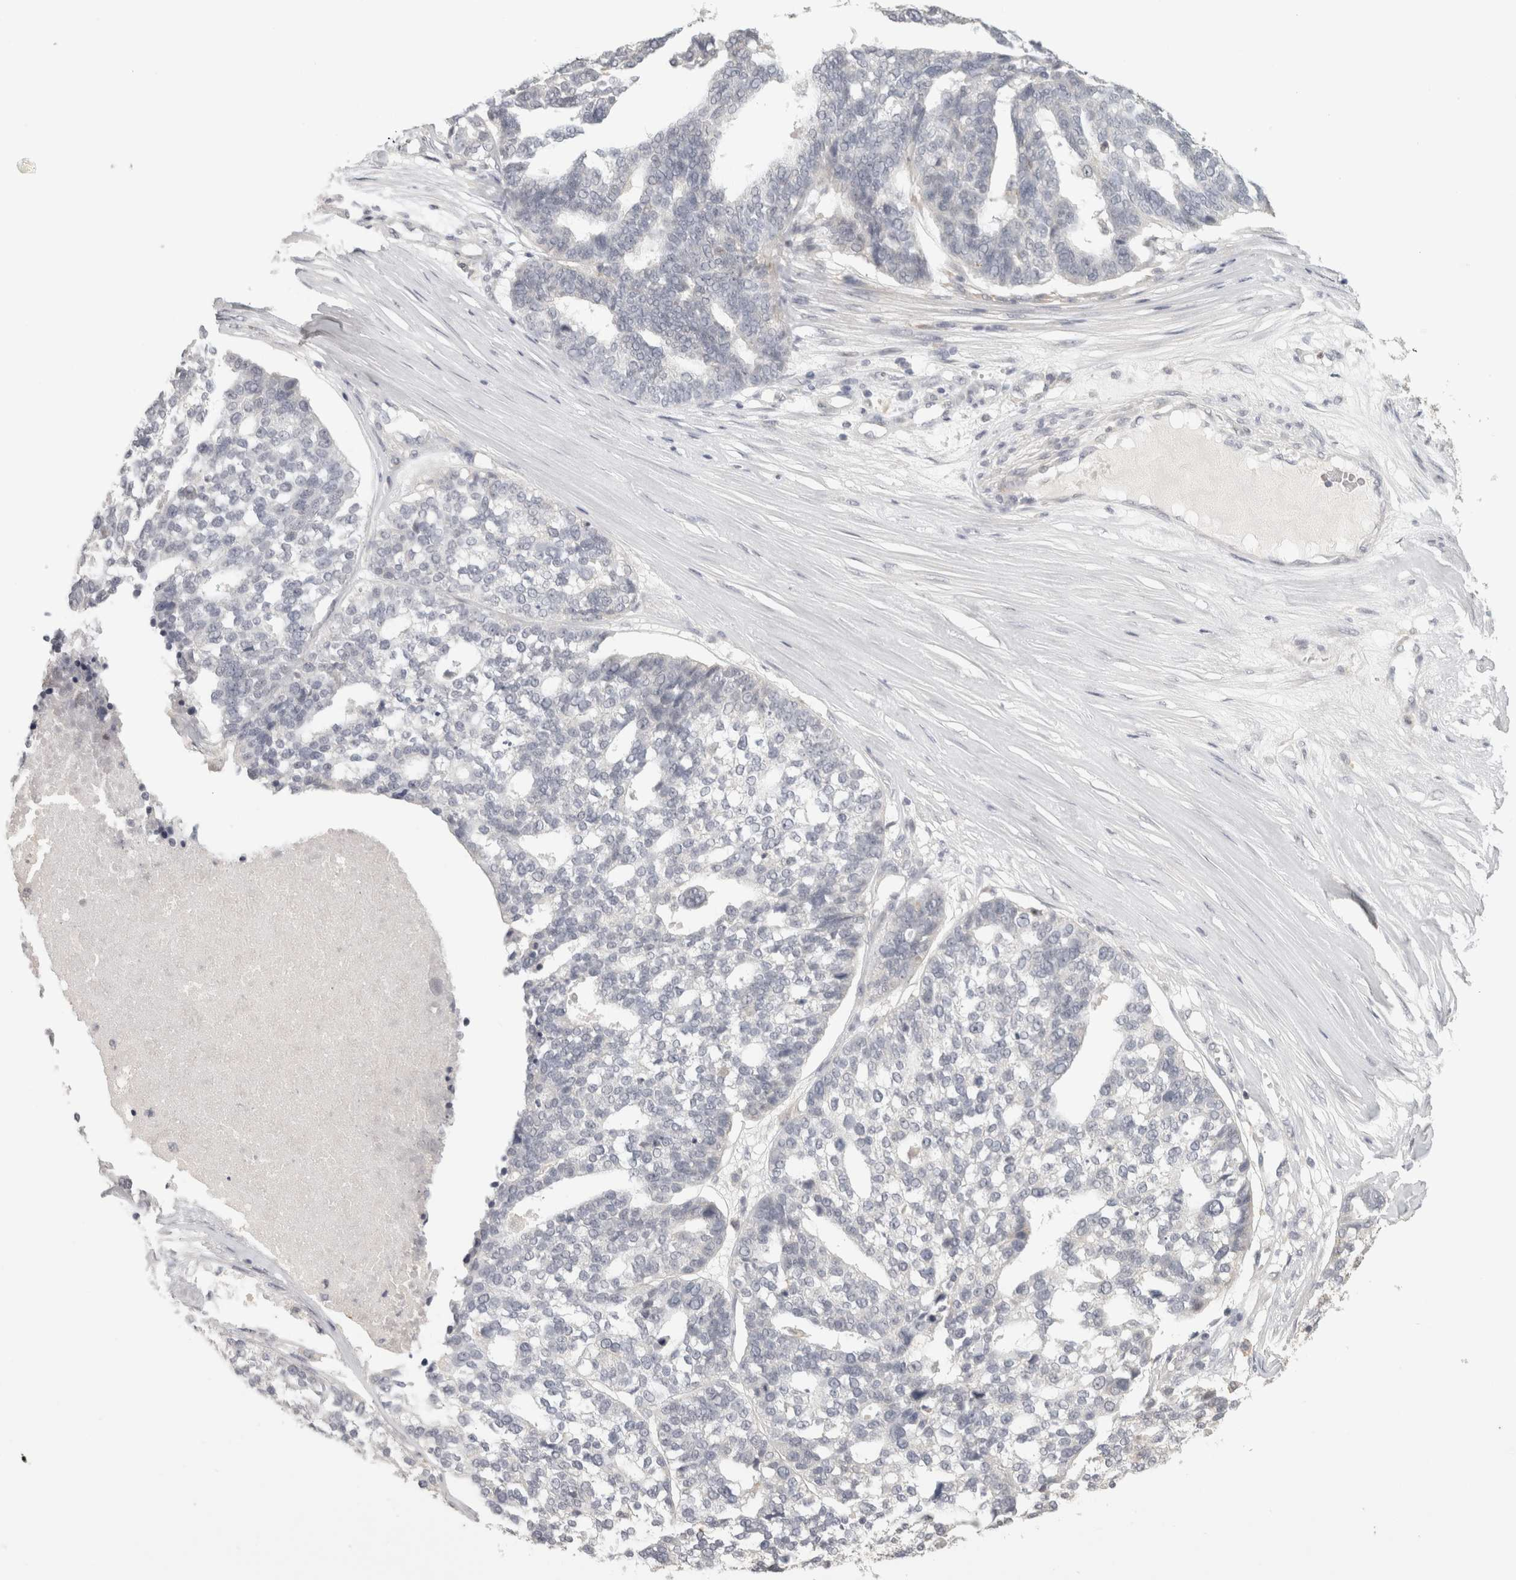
{"staining": {"intensity": "negative", "quantity": "none", "location": "none"}, "tissue": "ovarian cancer", "cell_type": "Tumor cells", "image_type": "cancer", "snomed": [{"axis": "morphology", "description": "Cystadenocarcinoma, serous, NOS"}, {"axis": "topography", "description": "Ovary"}], "caption": "Immunohistochemical staining of human serous cystadenocarcinoma (ovarian) demonstrates no significant expression in tumor cells. (Stains: DAB (3,3'-diaminobenzidine) immunohistochemistry with hematoxylin counter stain, Microscopy: brightfield microscopy at high magnification).", "gene": "HAVCR2", "patient": {"sex": "female", "age": 59}}